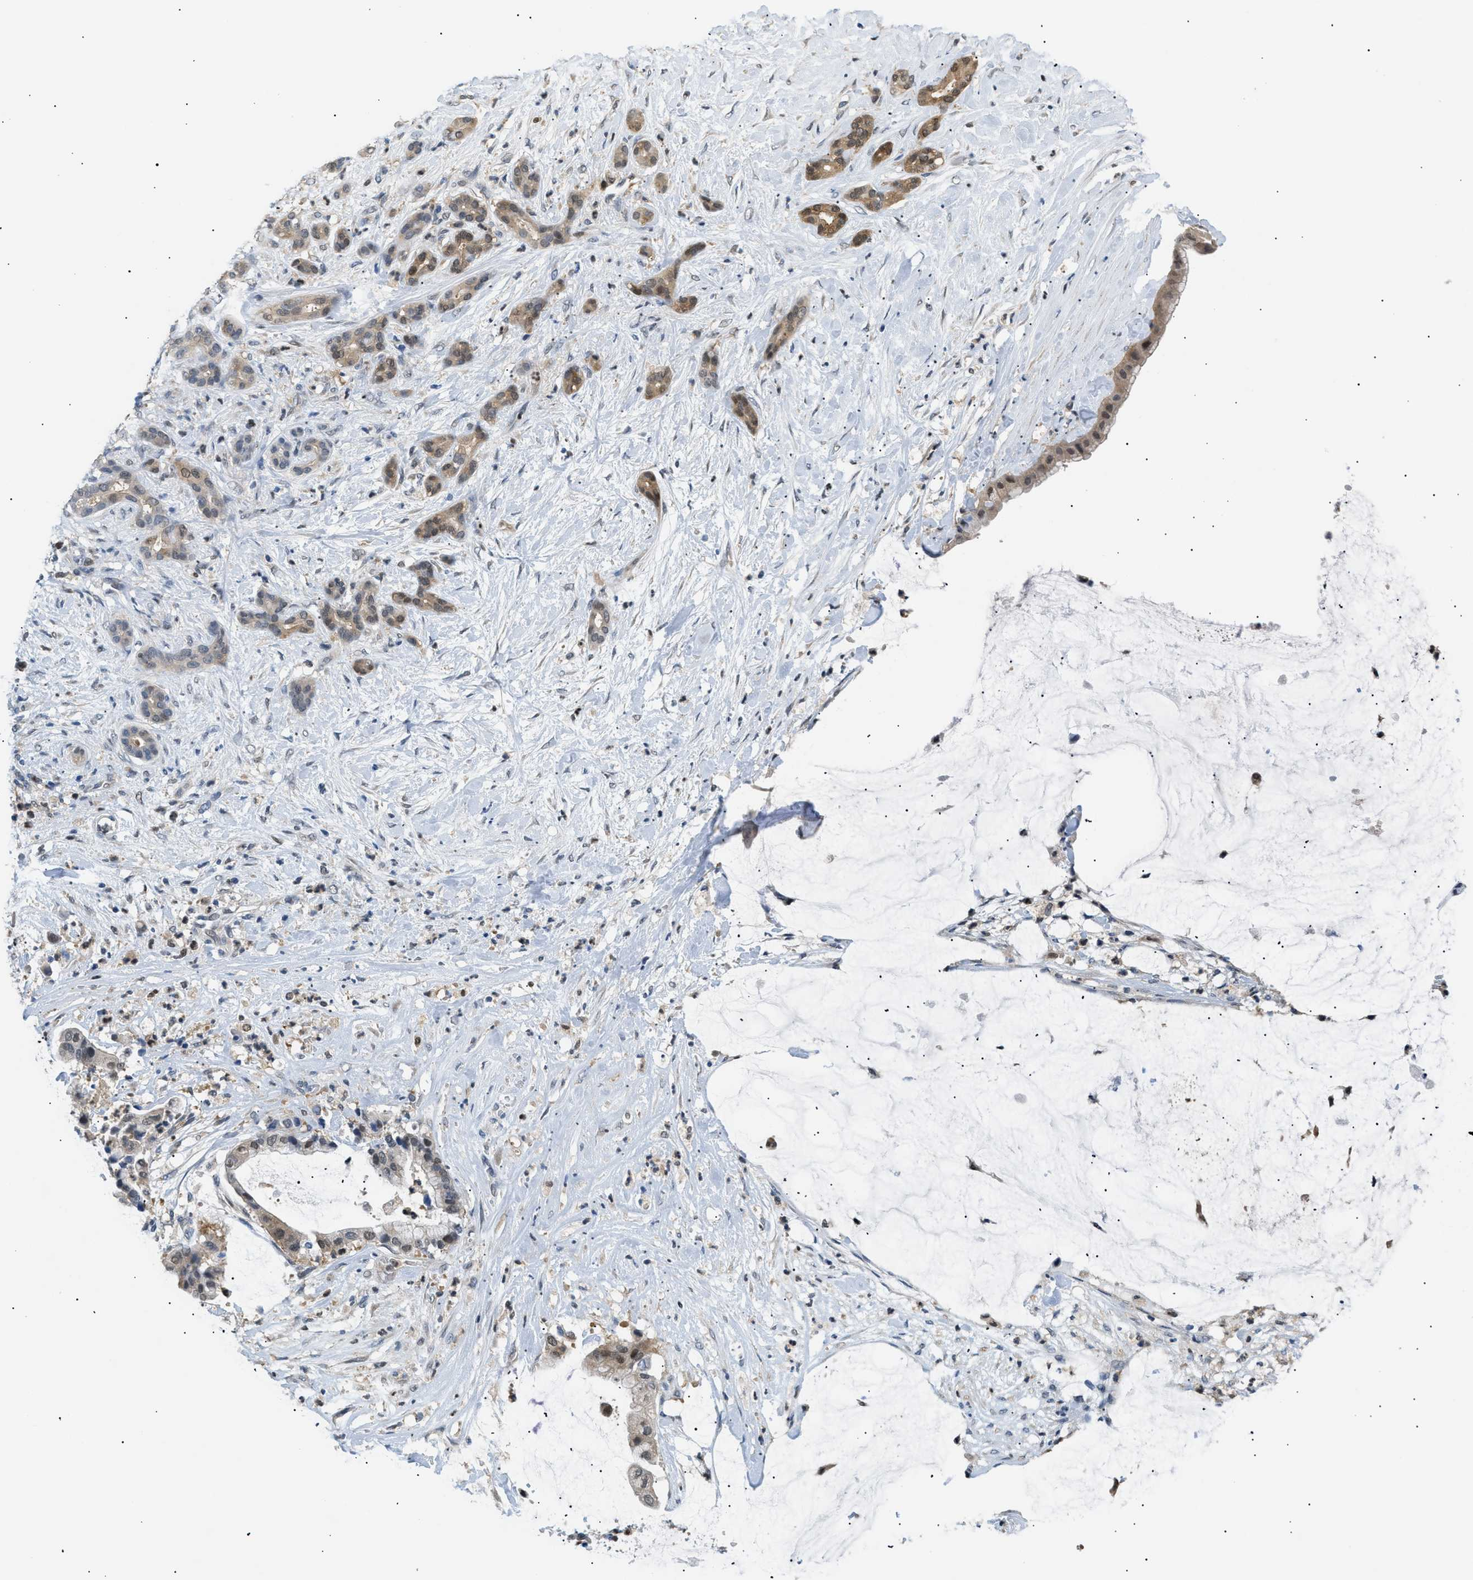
{"staining": {"intensity": "moderate", "quantity": "25%-75%", "location": "cytoplasmic/membranous,nuclear"}, "tissue": "pancreatic cancer", "cell_type": "Tumor cells", "image_type": "cancer", "snomed": [{"axis": "morphology", "description": "Adenocarcinoma, NOS"}, {"axis": "topography", "description": "Pancreas"}], "caption": "Brown immunohistochemical staining in human pancreatic adenocarcinoma shows moderate cytoplasmic/membranous and nuclear expression in about 25%-75% of tumor cells. (Stains: DAB (3,3'-diaminobenzidine) in brown, nuclei in blue, Microscopy: brightfield microscopy at high magnification).", "gene": "AKR1A1", "patient": {"sex": "male", "age": 41}}